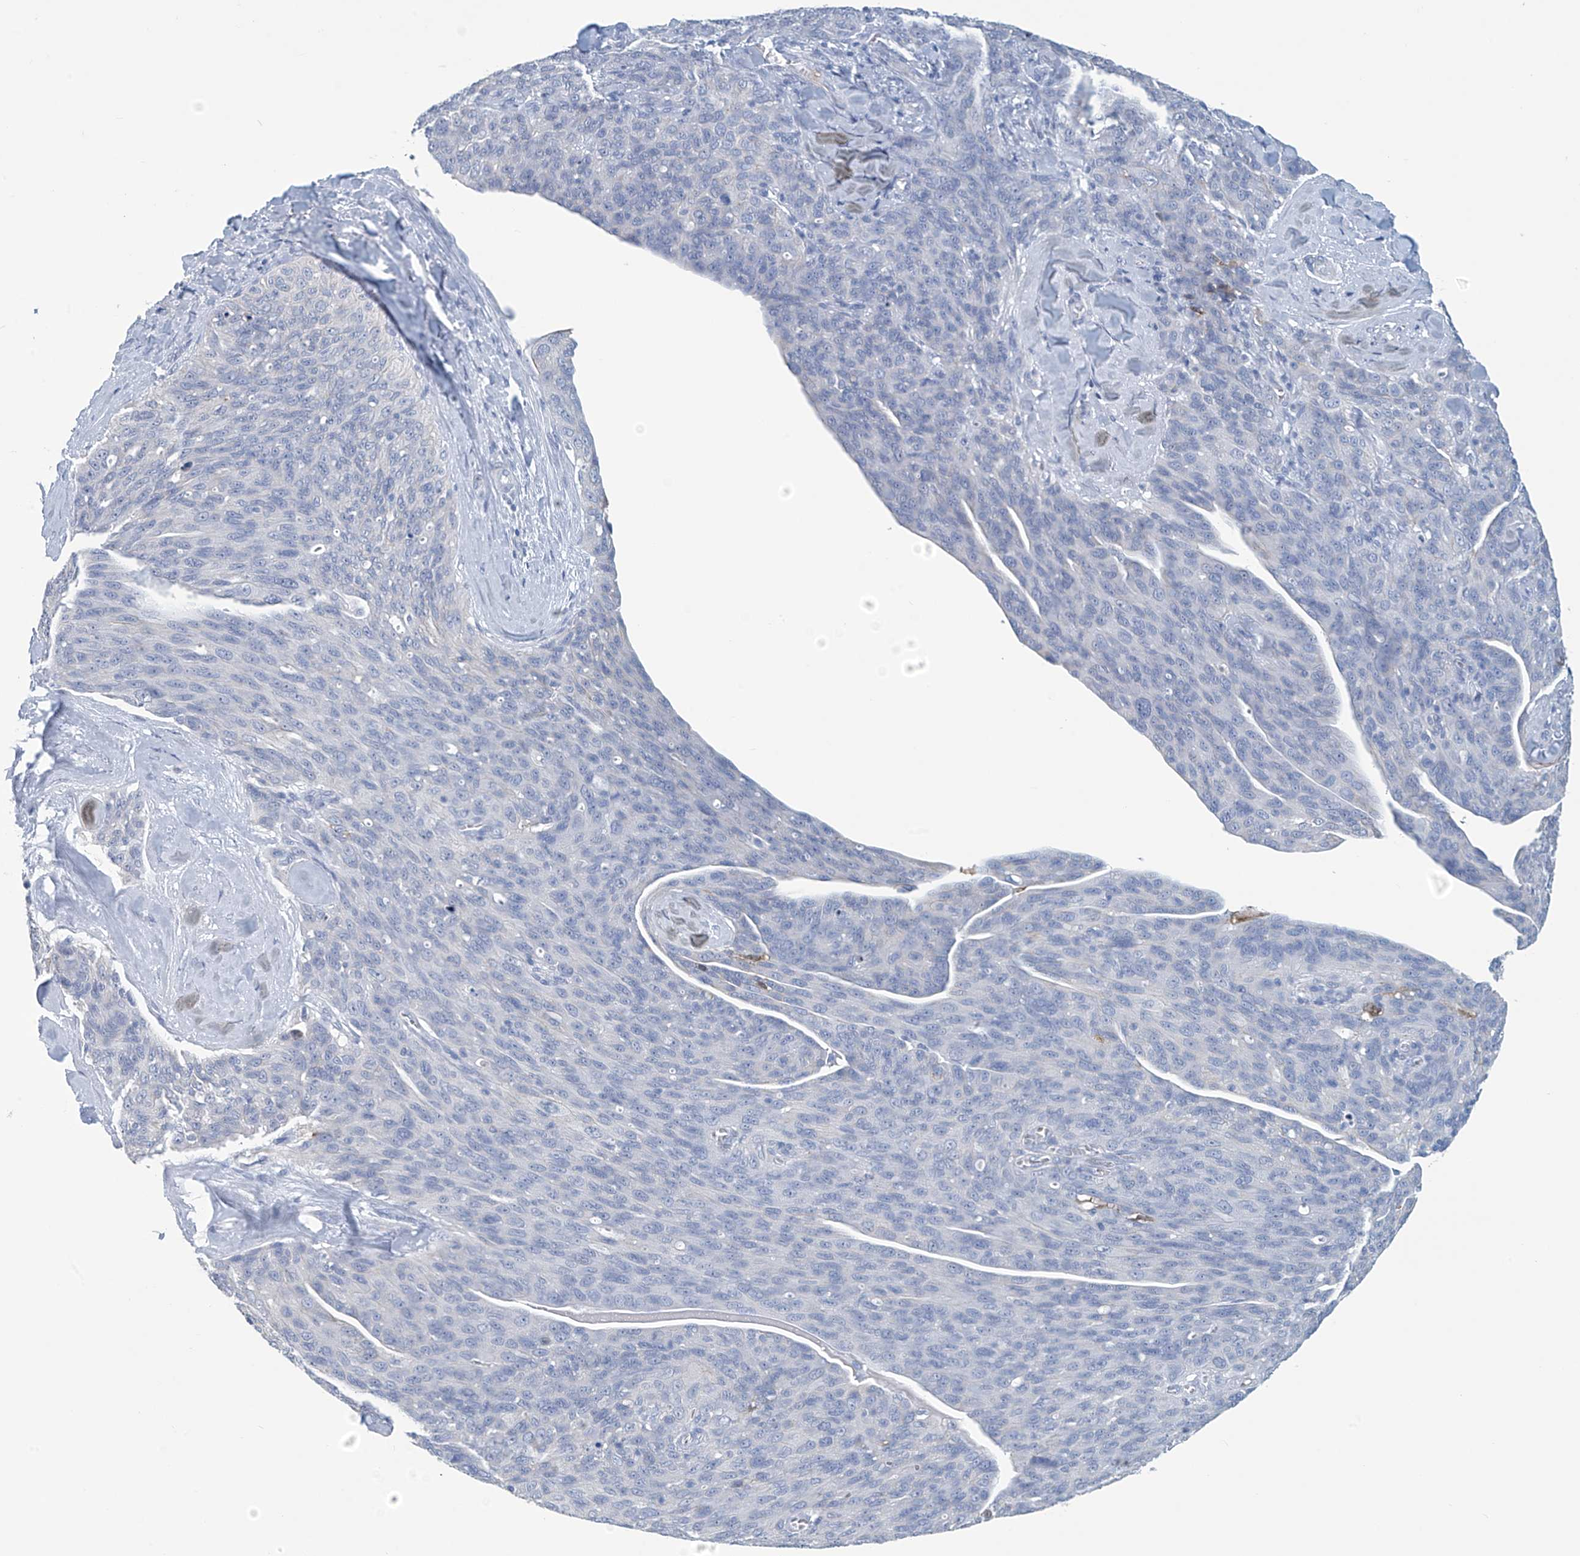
{"staining": {"intensity": "negative", "quantity": "none", "location": "none"}, "tissue": "ovarian cancer", "cell_type": "Tumor cells", "image_type": "cancer", "snomed": [{"axis": "morphology", "description": "Carcinoma, endometroid"}, {"axis": "topography", "description": "Ovary"}], "caption": "Immunohistochemistry of ovarian cancer (endometroid carcinoma) shows no expression in tumor cells.", "gene": "DSP", "patient": {"sex": "female", "age": 60}}